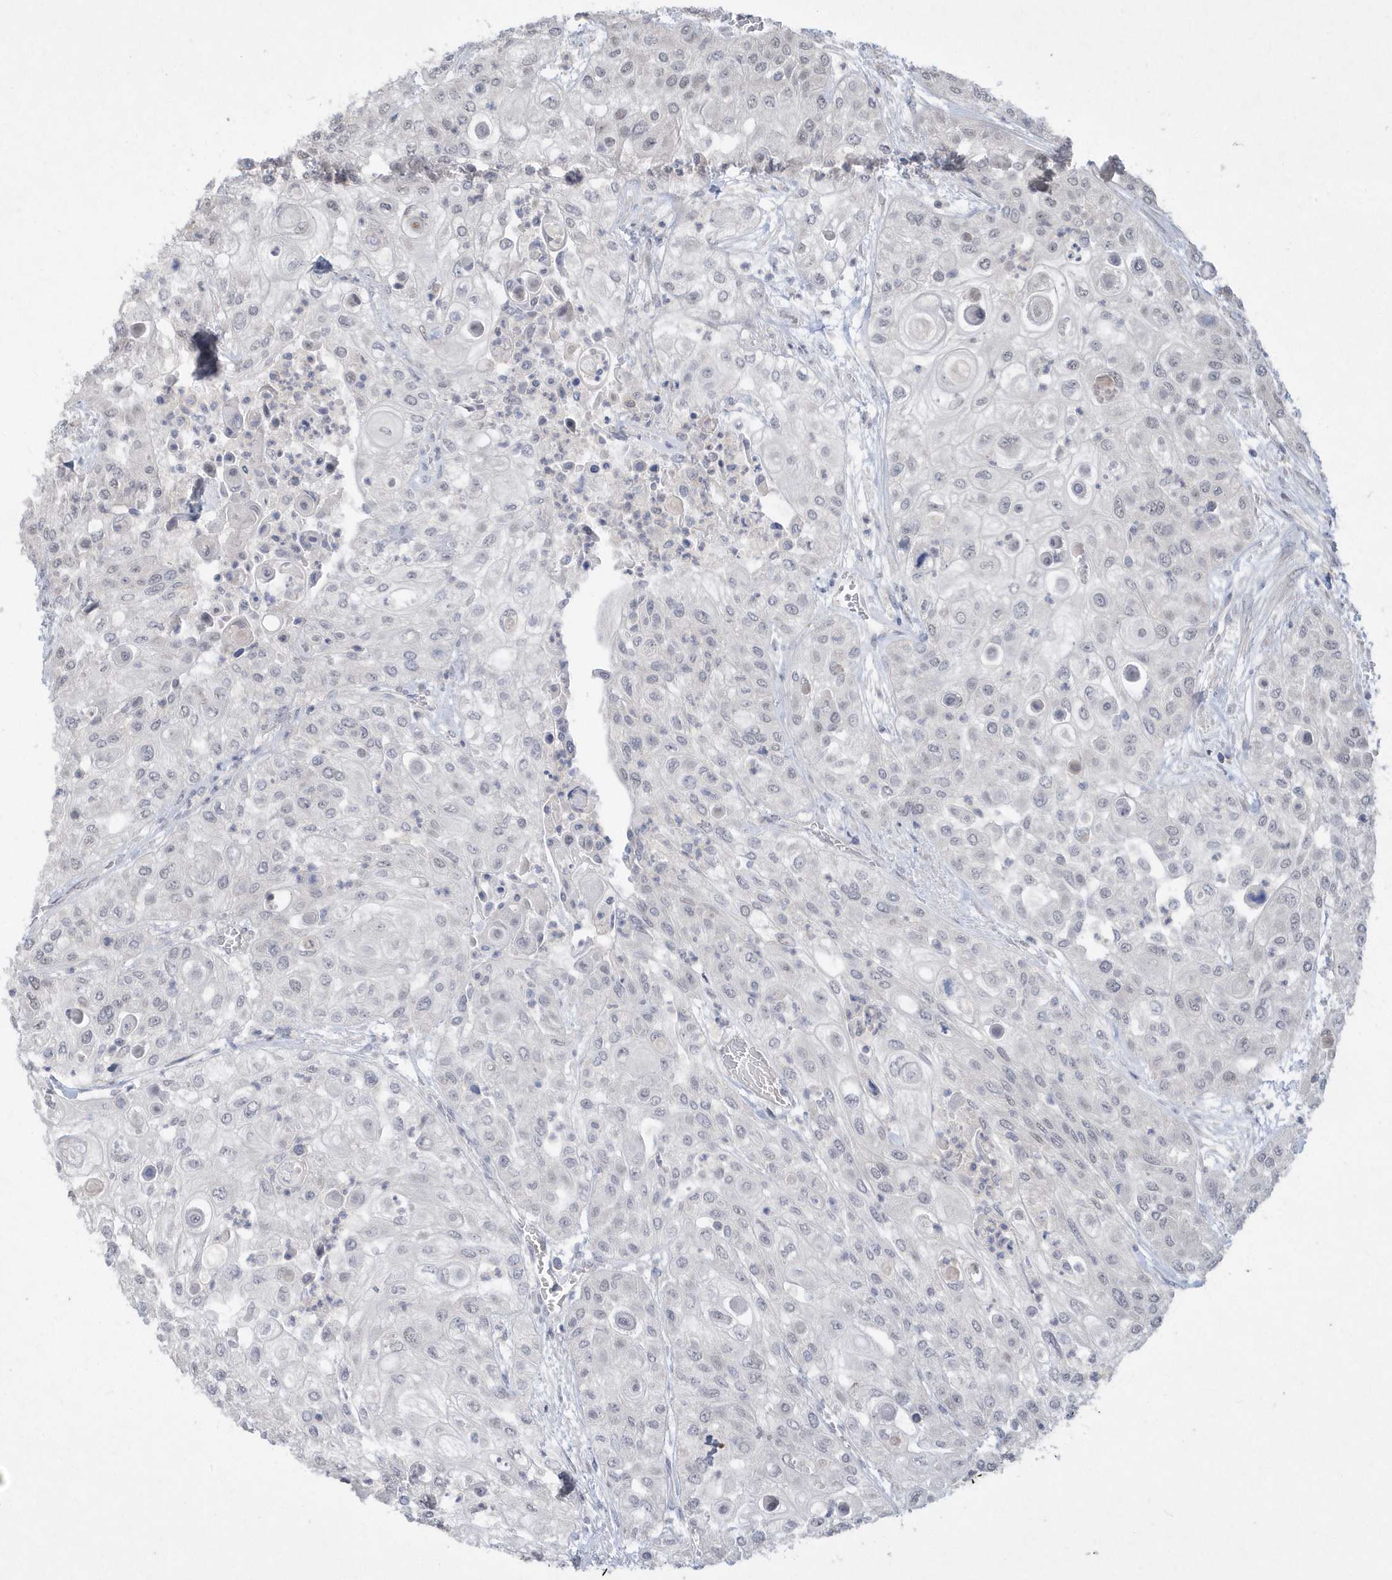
{"staining": {"intensity": "negative", "quantity": "none", "location": "none"}, "tissue": "urothelial cancer", "cell_type": "Tumor cells", "image_type": "cancer", "snomed": [{"axis": "morphology", "description": "Urothelial carcinoma, High grade"}, {"axis": "topography", "description": "Urinary bladder"}], "caption": "Urothelial cancer was stained to show a protein in brown. There is no significant positivity in tumor cells.", "gene": "TSPEAR", "patient": {"sex": "female", "age": 79}}